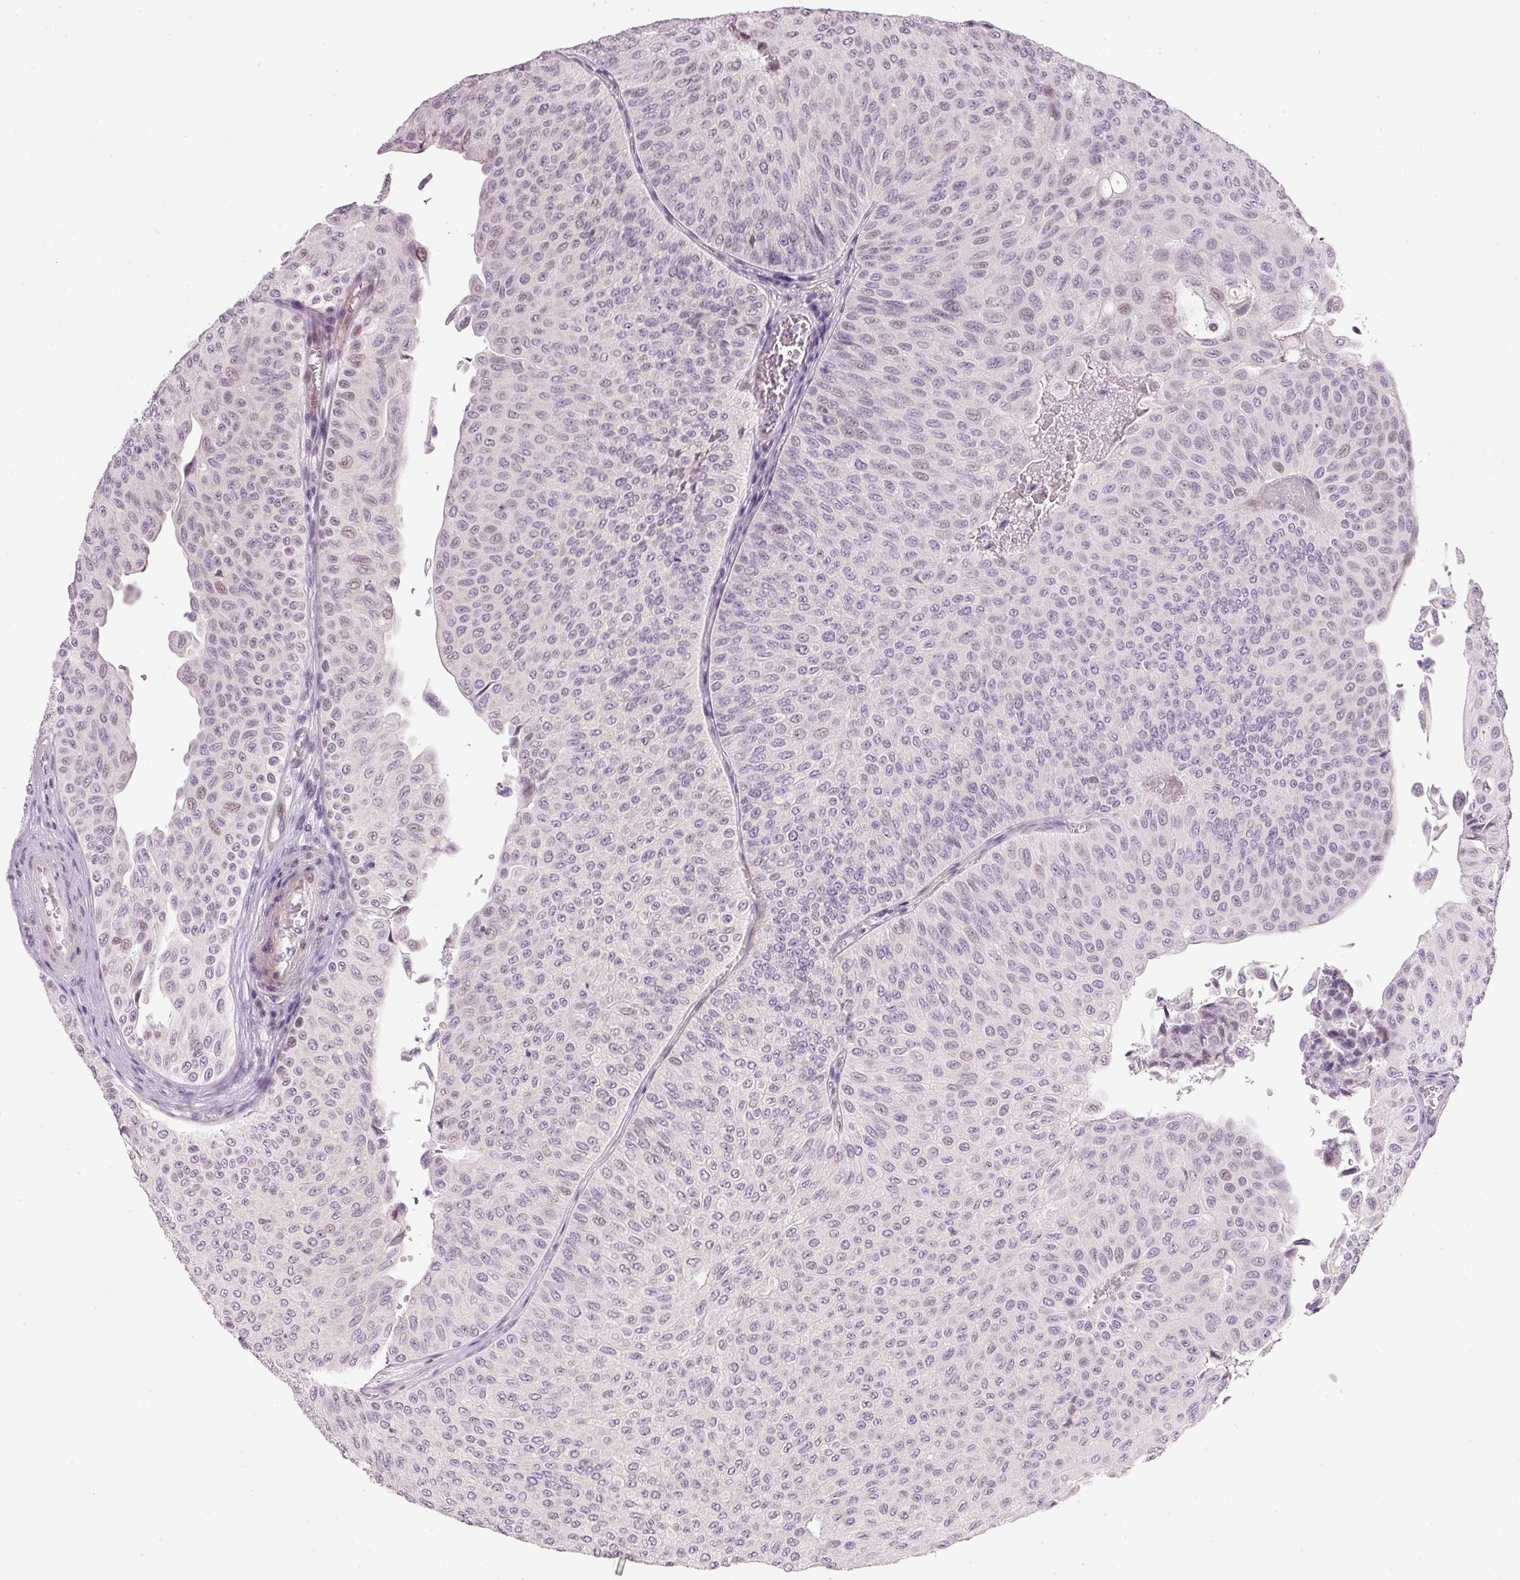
{"staining": {"intensity": "weak", "quantity": "<25%", "location": "nuclear"}, "tissue": "urothelial cancer", "cell_type": "Tumor cells", "image_type": "cancer", "snomed": [{"axis": "morphology", "description": "Urothelial carcinoma, NOS"}, {"axis": "topography", "description": "Urinary bladder"}], "caption": "A micrograph of urothelial cancer stained for a protein displays no brown staining in tumor cells.", "gene": "NRDE2", "patient": {"sex": "male", "age": 59}}